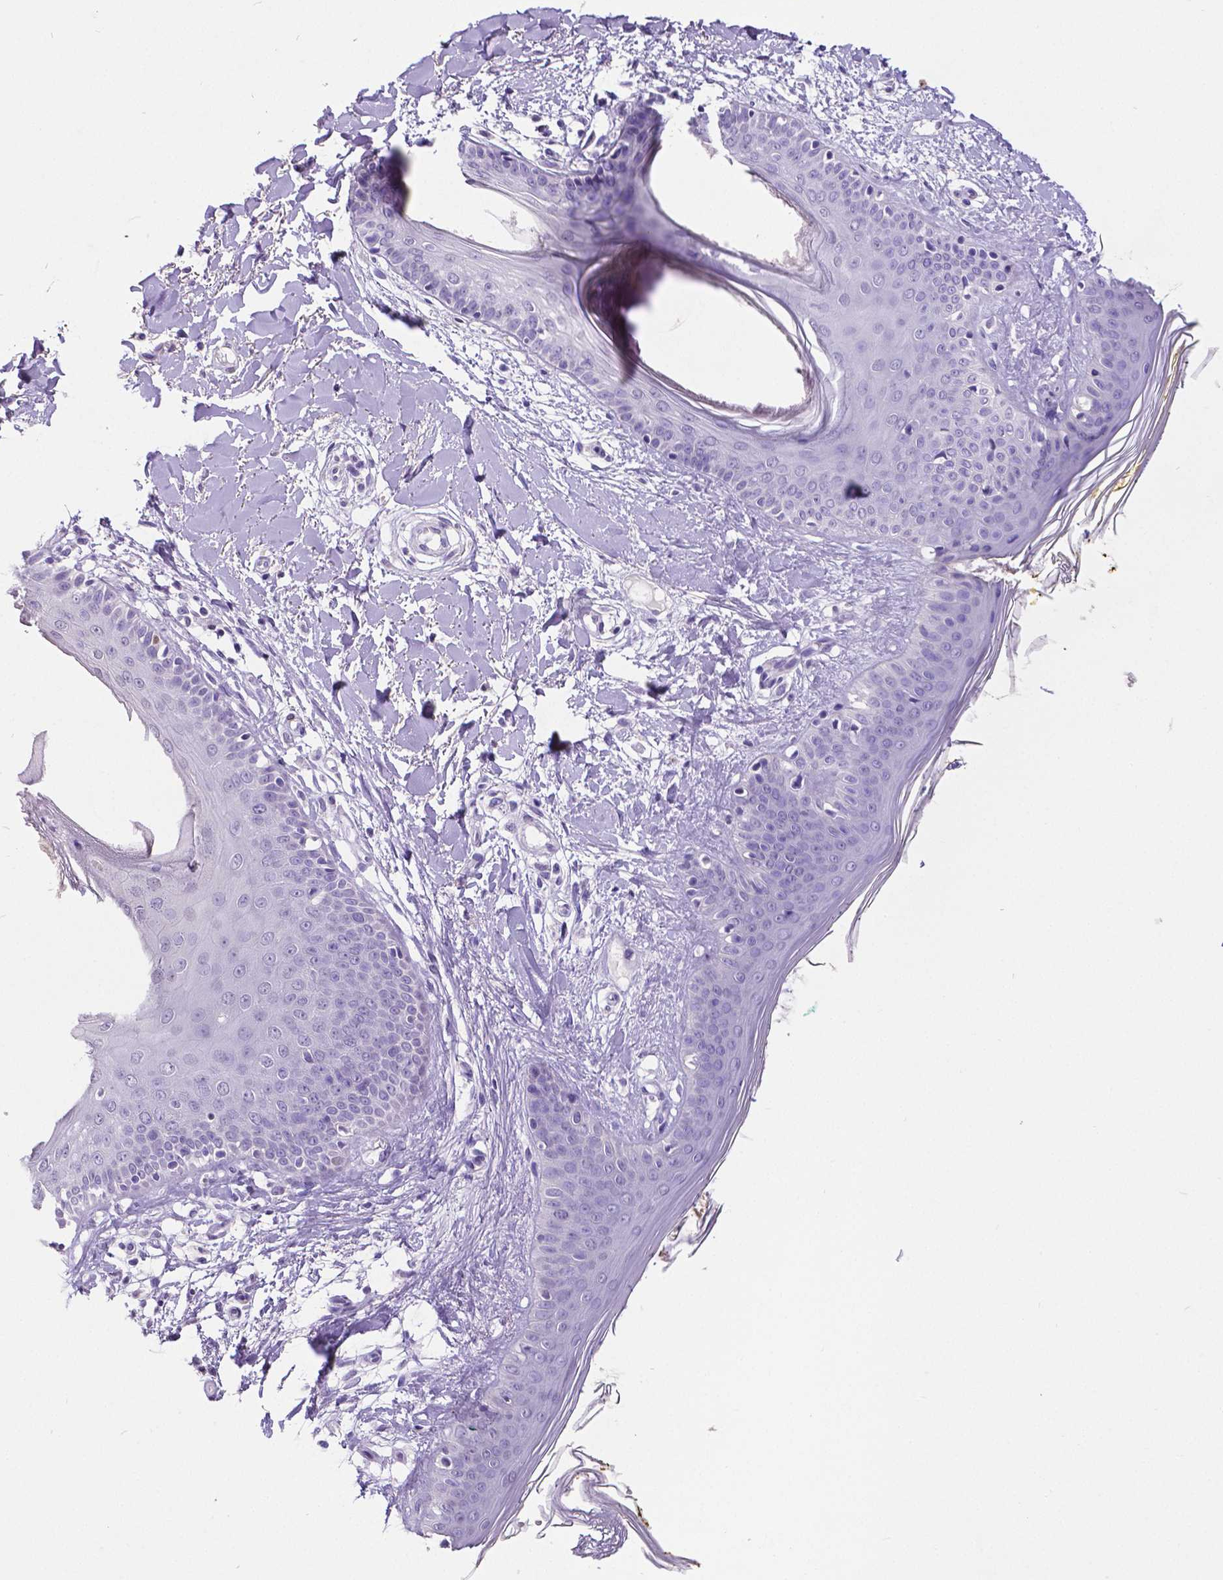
{"staining": {"intensity": "negative", "quantity": "none", "location": "none"}, "tissue": "skin", "cell_type": "Fibroblasts", "image_type": "normal", "snomed": [{"axis": "morphology", "description": "Normal tissue, NOS"}, {"axis": "topography", "description": "Skin"}], "caption": "Immunohistochemical staining of unremarkable skin reveals no significant staining in fibroblasts. Nuclei are stained in blue.", "gene": "SATB2", "patient": {"sex": "female", "age": 34}}